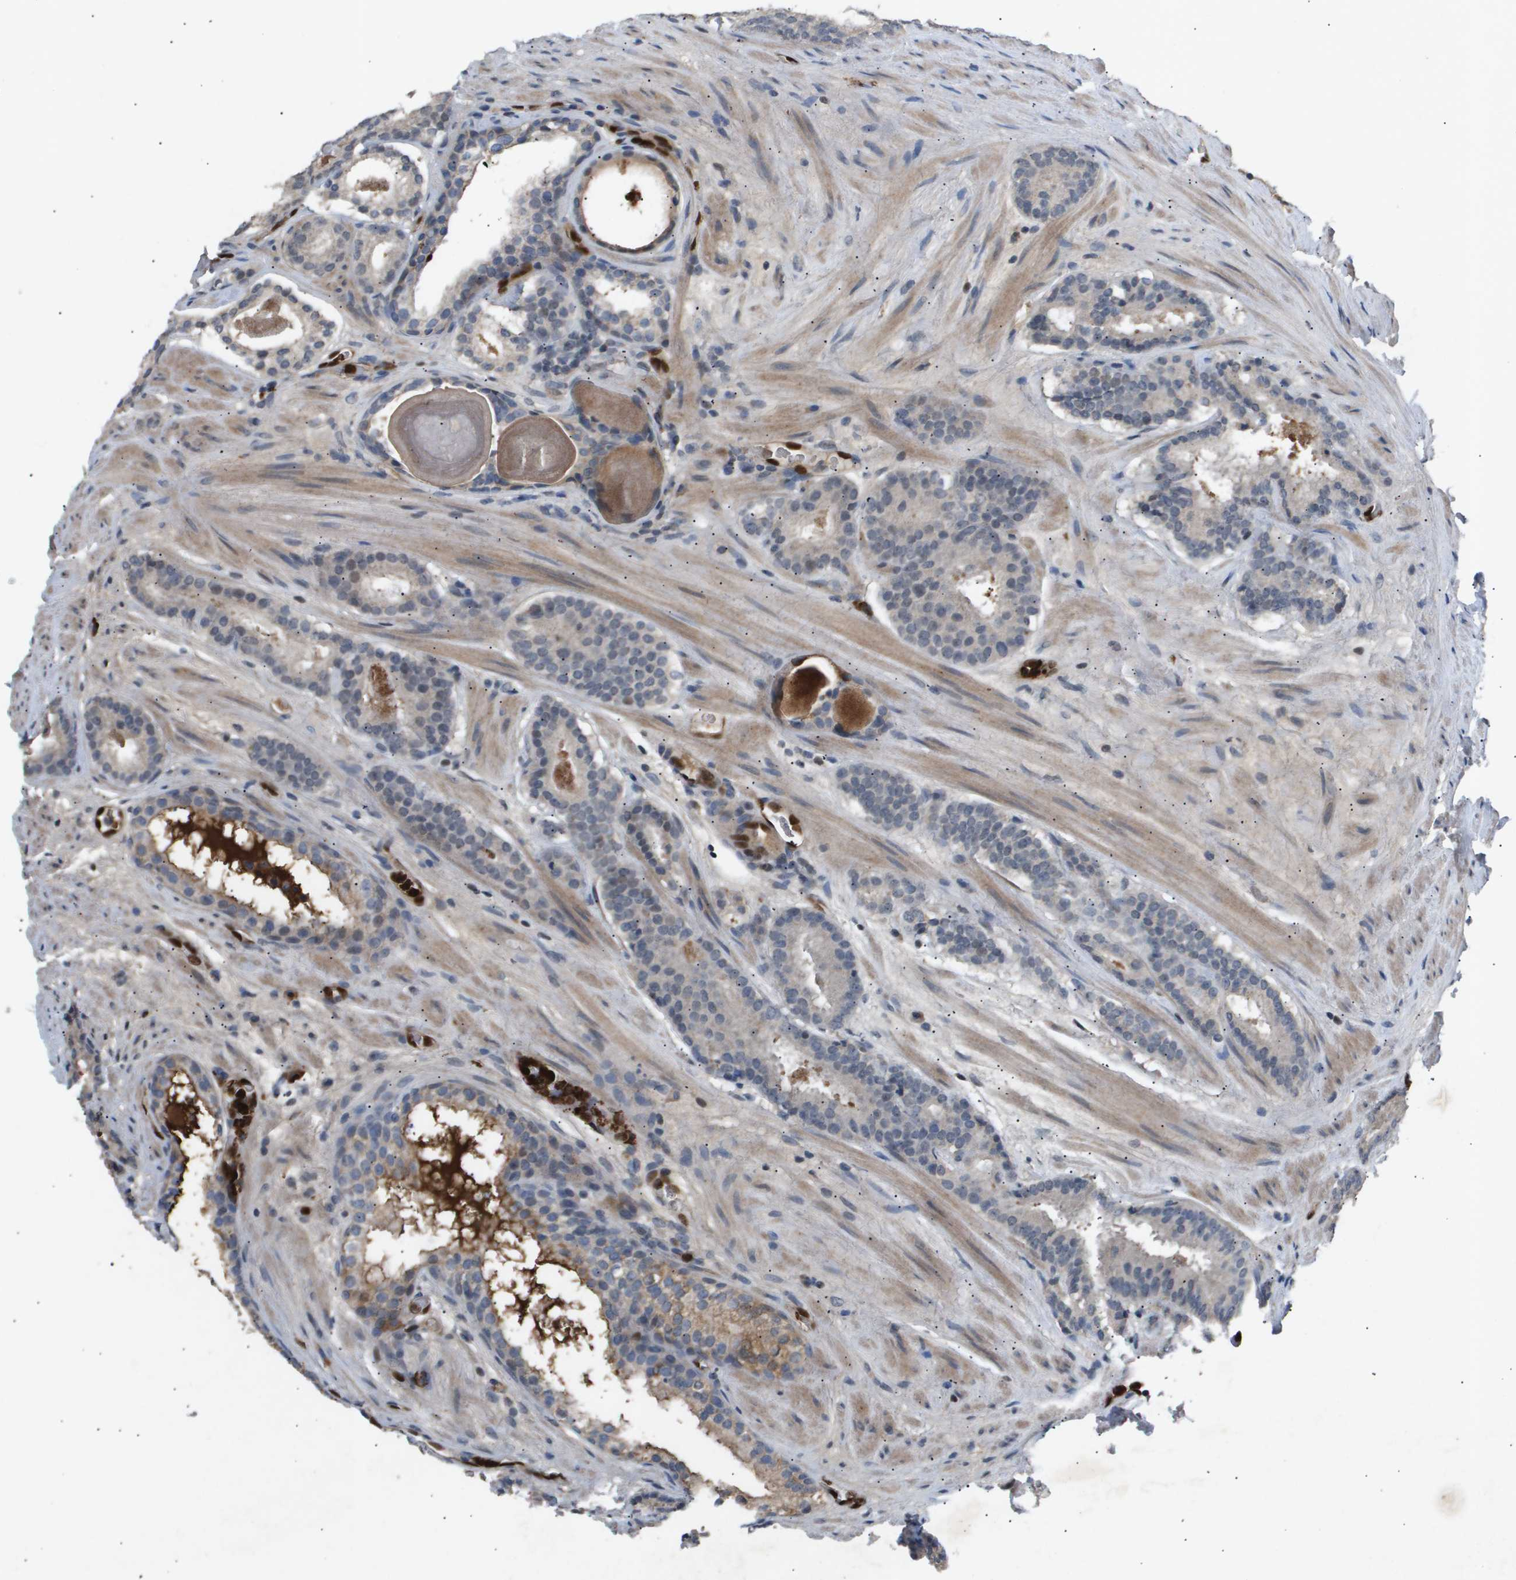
{"staining": {"intensity": "weak", "quantity": "<25%", "location": "cytoplasmic/membranous"}, "tissue": "prostate cancer", "cell_type": "Tumor cells", "image_type": "cancer", "snomed": [{"axis": "morphology", "description": "Adenocarcinoma, Low grade"}, {"axis": "topography", "description": "Prostate"}], "caption": "Immunohistochemistry (IHC) histopathology image of low-grade adenocarcinoma (prostate) stained for a protein (brown), which displays no positivity in tumor cells. Brightfield microscopy of IHC stained with DAB (3,3'-diaminobenzidine) (brown) and hematoxylin (blue), captured at high magnification.", "gene": "ERG", "patient": {"sex": "male", "age": 69}}